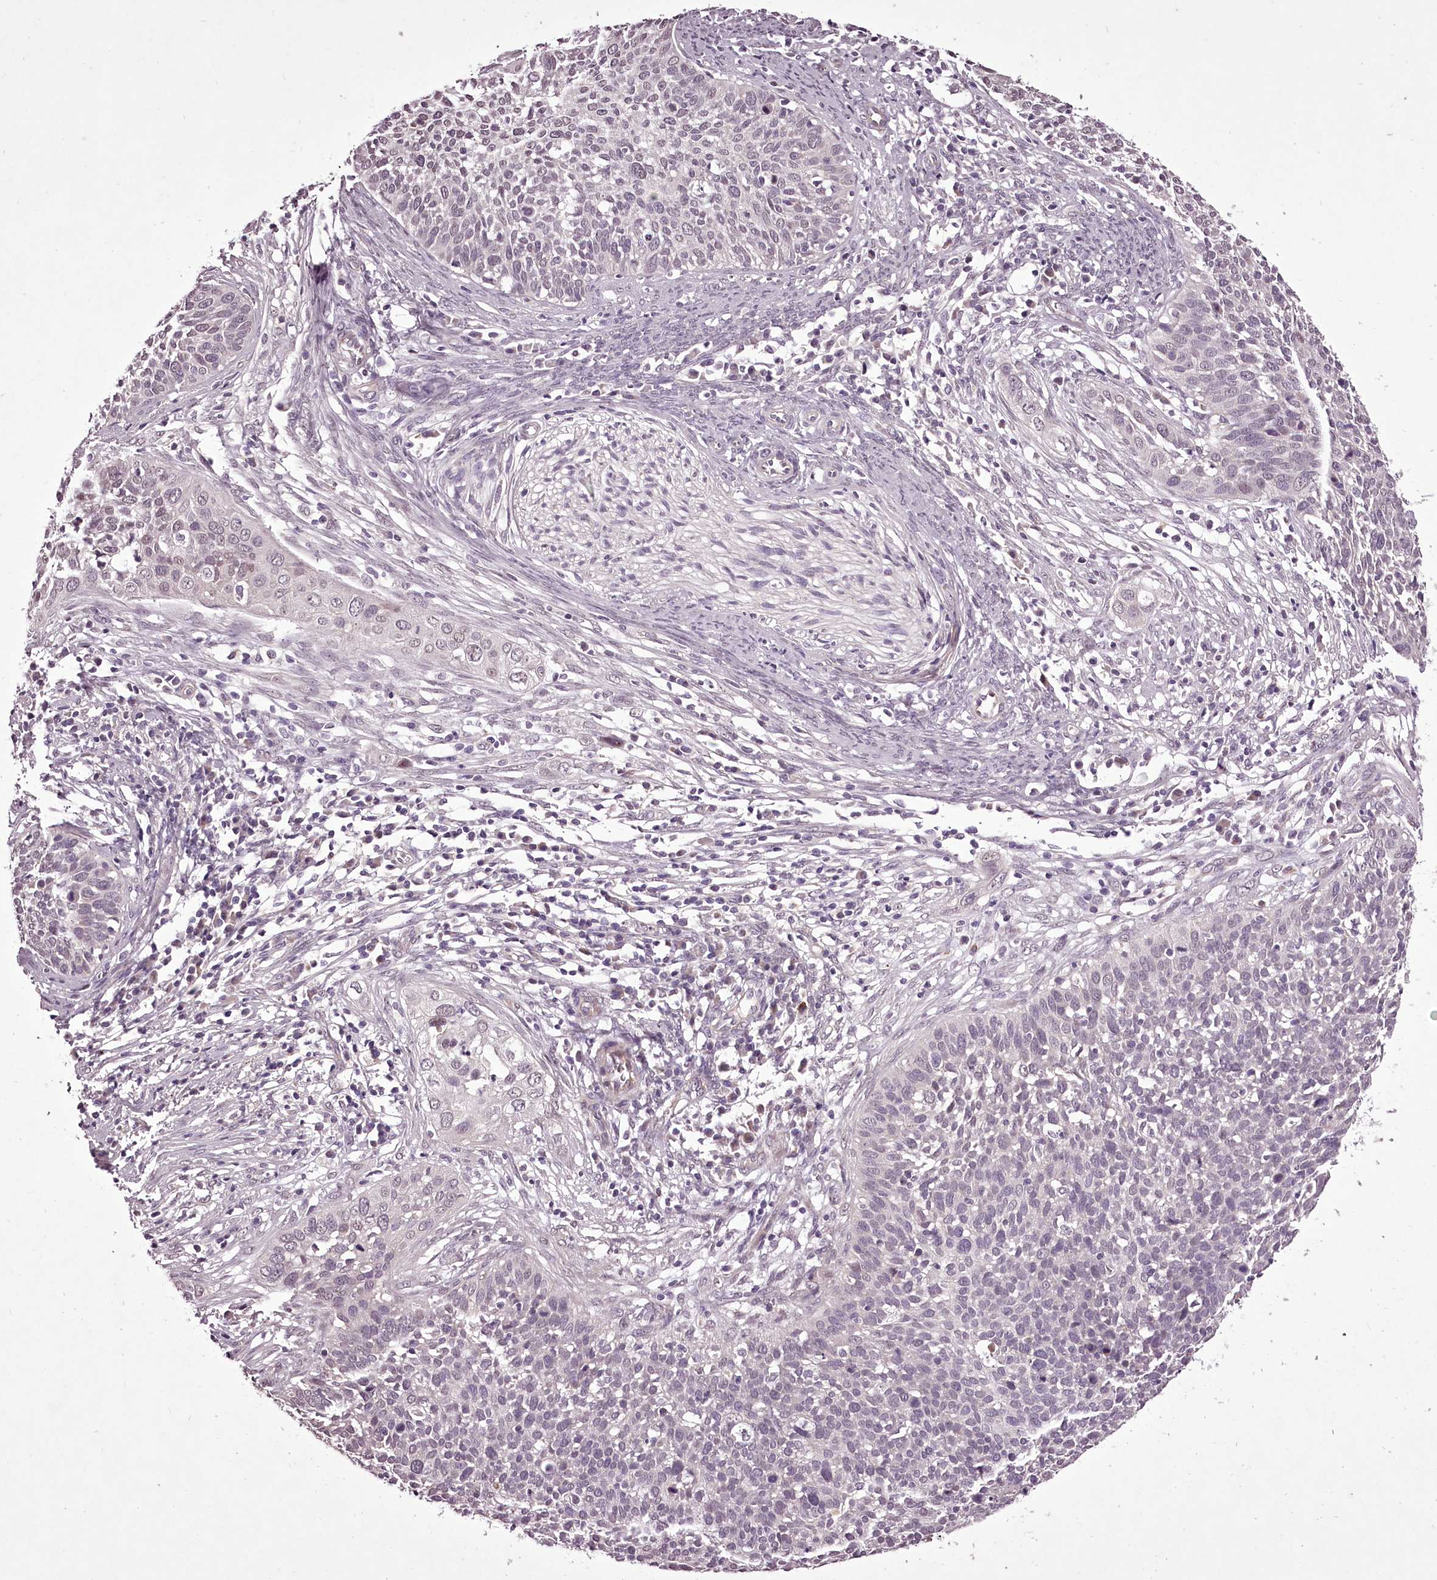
{"staining": {"intensity": "negative", "quantity": "none", "location": "none"}, "tissue": "cervical cancer", "cell_type": "Tumor cells", "image_type": "cancer", "snomed": [{"axis": "morphology", "description": "Squamous cell carcinoma, NOS"}, {"axis": "topography", "description": "Cervix"}], "caption": "Immunohistochemistry photomicrograph of cervical squamous cell carcinoma stained for a protein (brown), which displays no expression in tumor cells.", "gene": "C1orf56", "patient": {"sex": "female", "age": 34}}